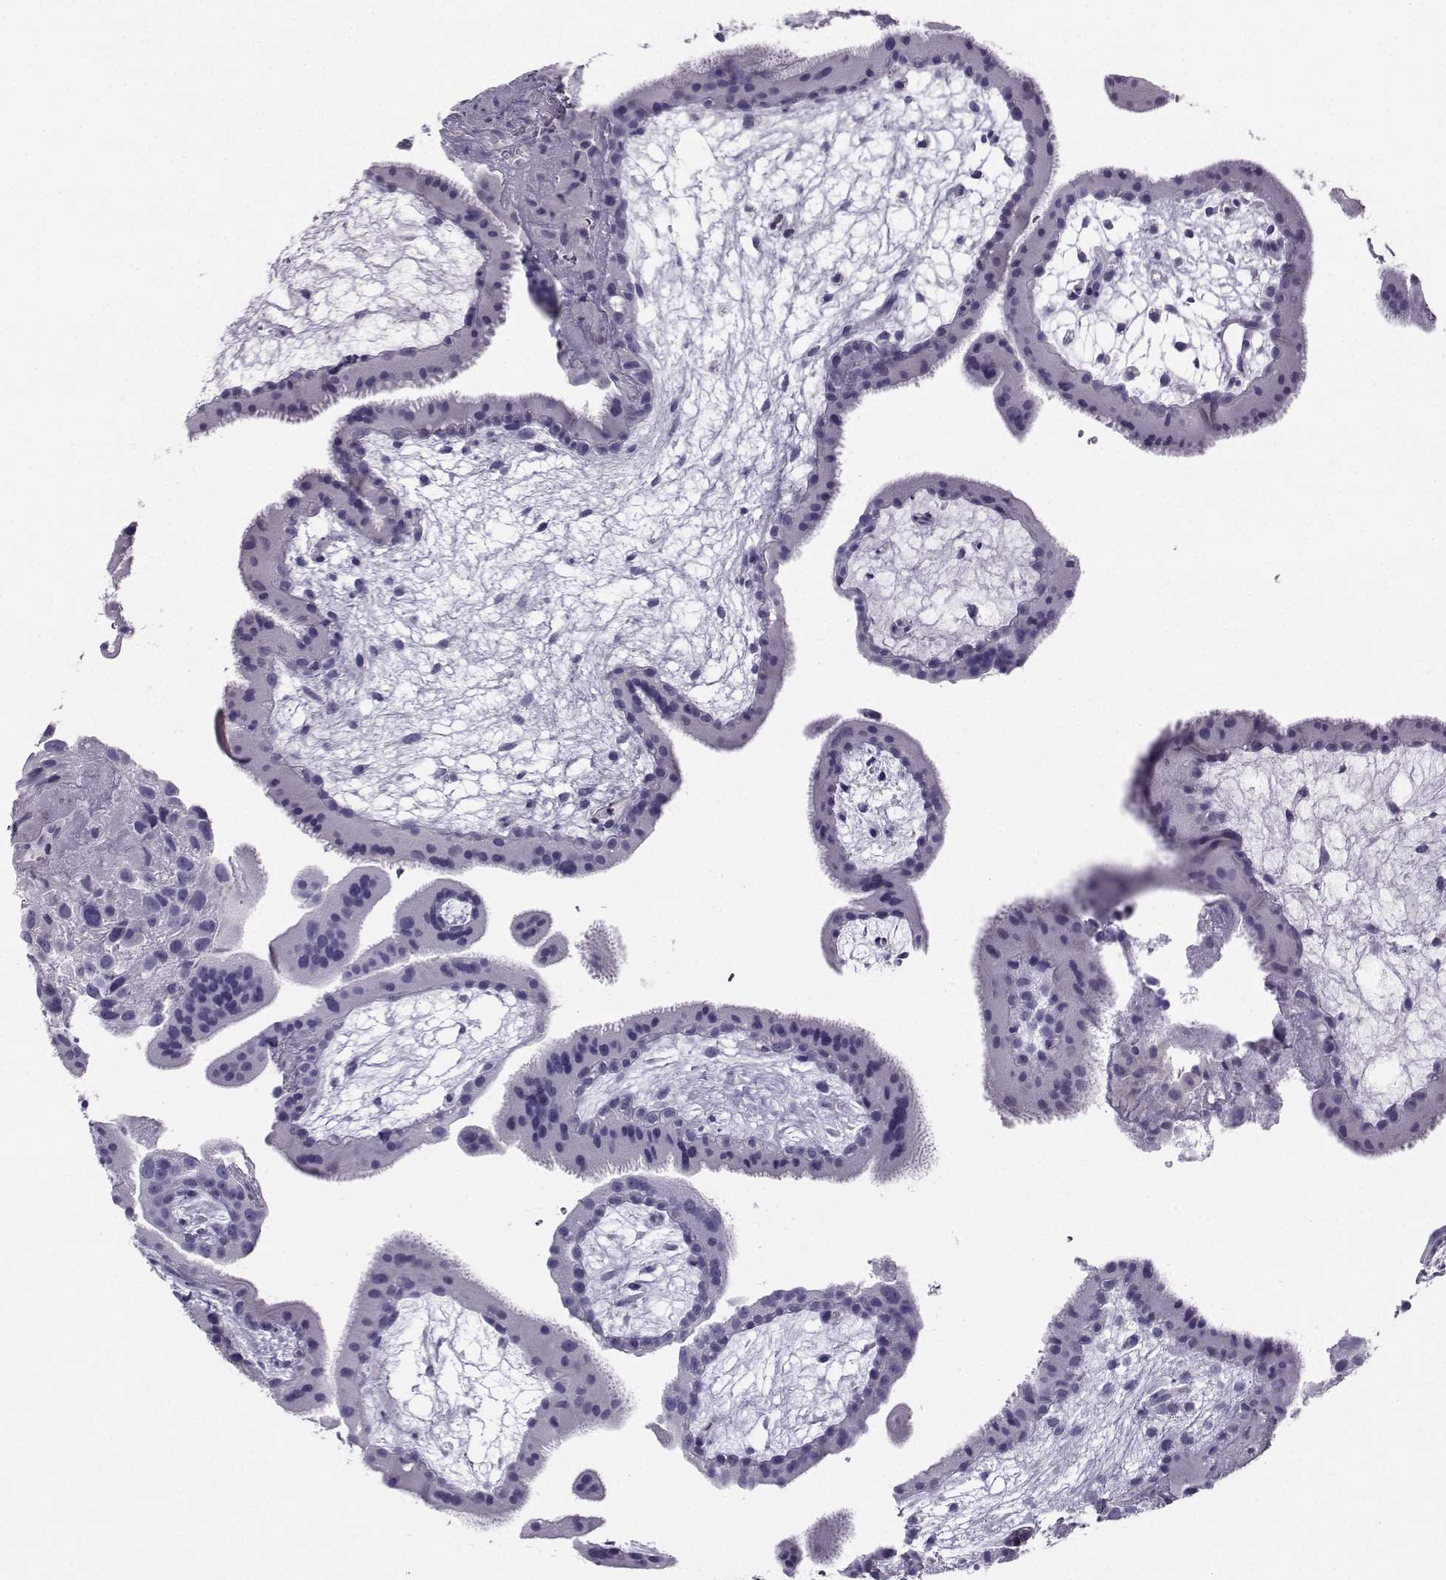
{"staining": {"intensity": "negative", "quantity": "none", "location": "none"}, "tissue": "placenta", "cell_type": "Decidual cells", "image_type": "normal", "snomed": [{"axis": "morphology", "description": "Normal tissue, NOS"}, {"axis": "topography", "description": "Placenta"}], "caption": "A high-resolution histopathology image shows immunohistochemistry (IHC) staining of benign placenta, which displays no significant staining in decidual cells.", "gene": "PGK1", "patient": {"sex": "female", "age": 19}}